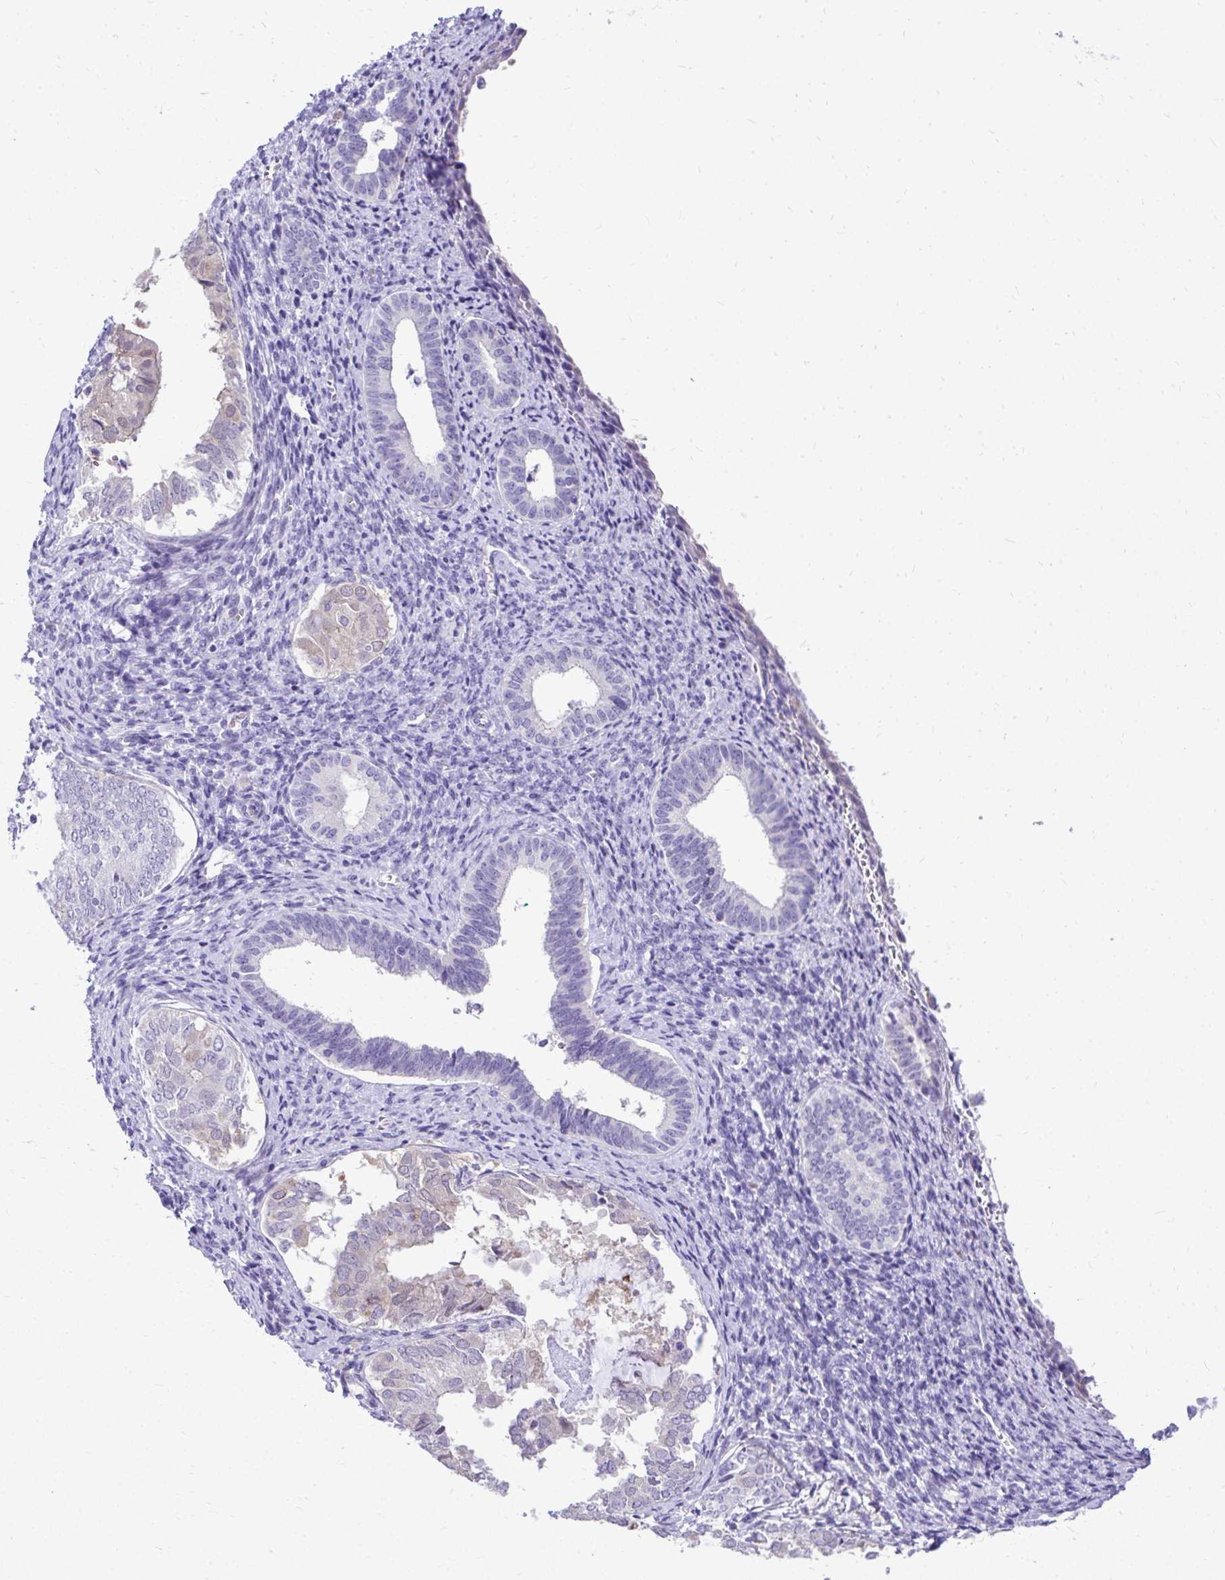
{"staining": {"intensity": "negative", "quantity": "none", "location": "none"}, "tissue": "endometrium", "cell_type": "Cells in endometrial stroma", "image_type": "normal", "snomed": [{"axis": "morphology", "description": "Normal tissue, NOS"}, {"axis": "topography", "description": "Endometrium"}], "caption": "Immunohistochemical staining of benign endometrium demonstrates no significant staining in cells in endometrial stroma. (DAB (3,3'-diaminobenzidine) immunohistochemistry with hematoxylin counter stain).", "gene": "ZSWIM9", "patient": {"sex": "female", "age": 50}}